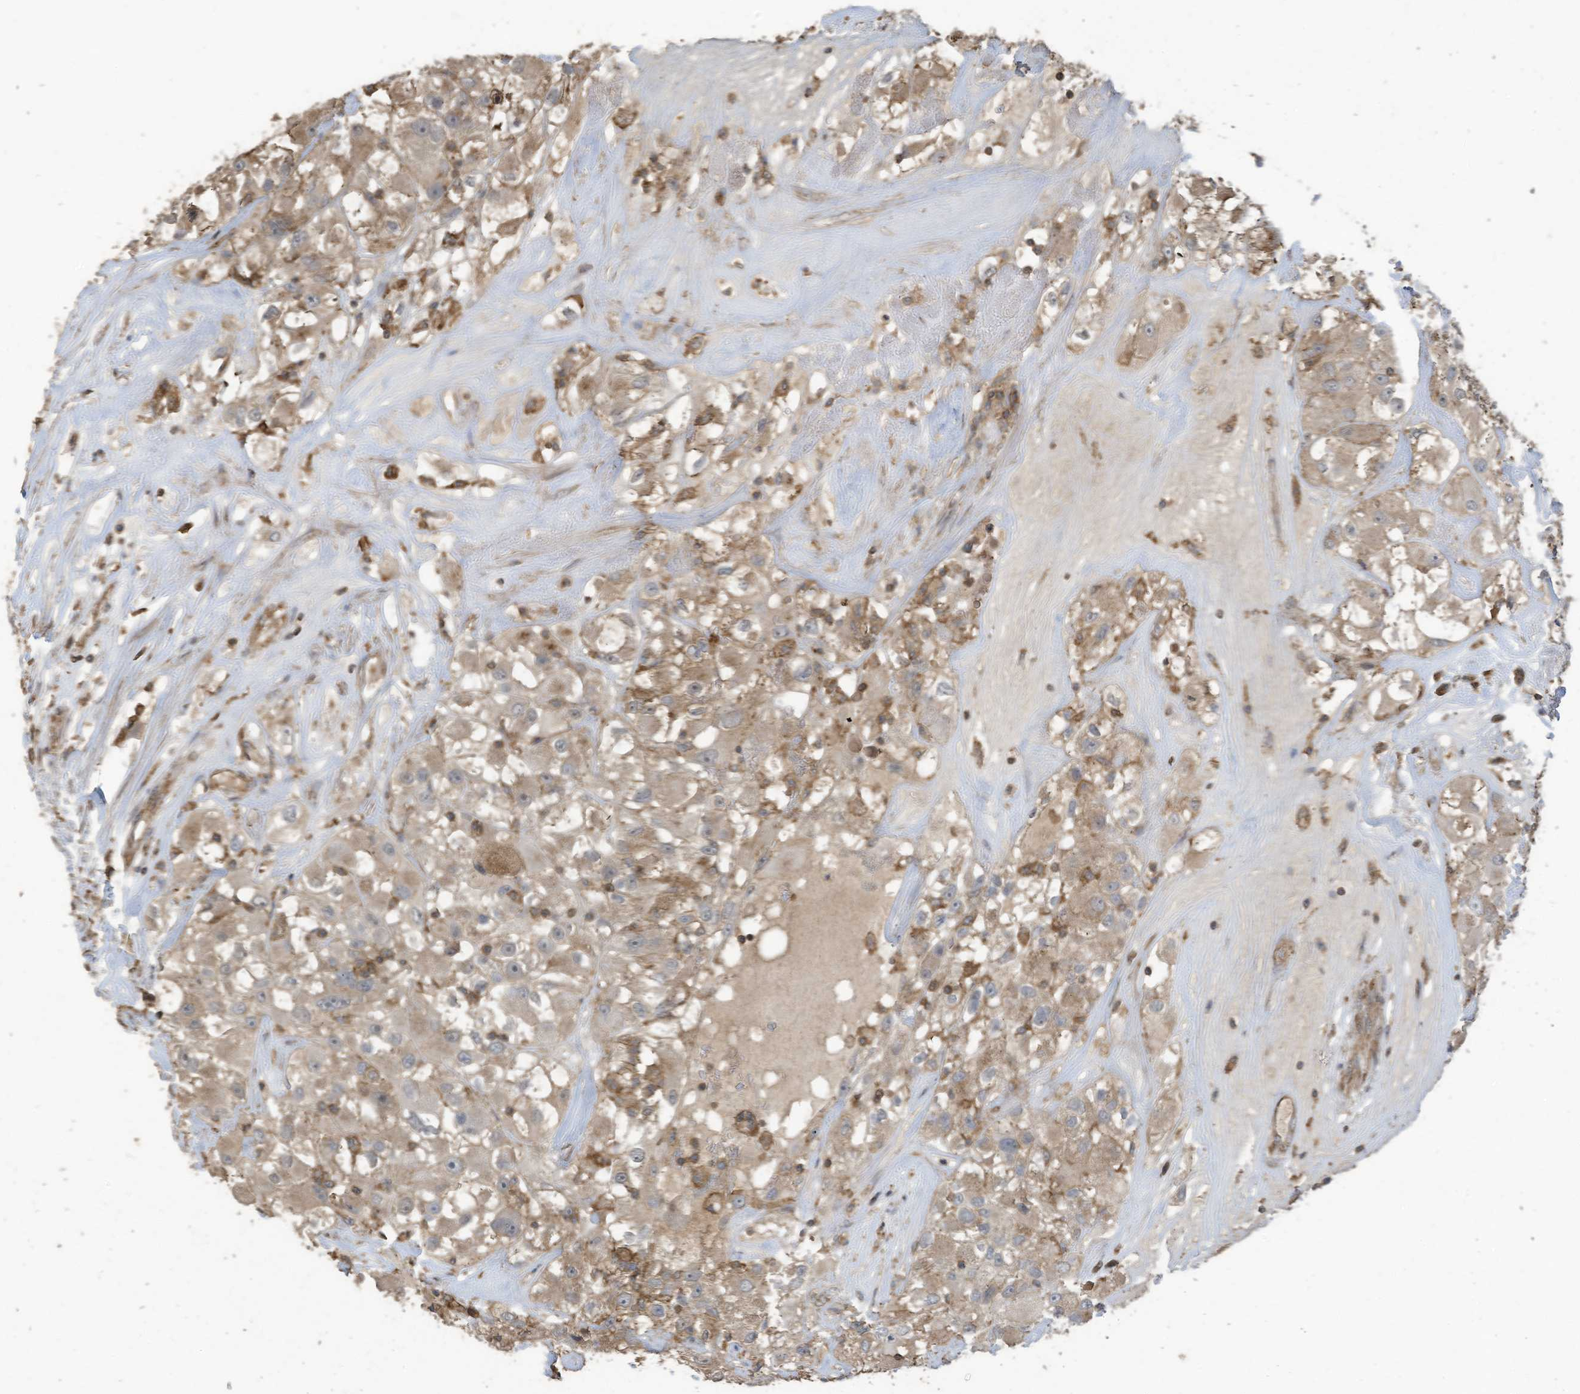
{"staining": {"intensity": "weak", "quantity": "25%-75%", "location": "cytoplasmic/membranous"}, "tissue": "renal cancer", "cell_type": "Tumor cells", "image_type": "cancer", "snomed": [{"axis": "morphology", "description": "Adenocarcinoma, NOS"}, {"axis": "topography", "description": "Kidney"}], "caption": "A high-resolution photomicrograph shows immunohistochemistry (IHC) staining of renal adenocarcinoma, which demonstrates weak cytoplasmic/membranous staining in about 25%-75% of tumor cells. Immunohistochemistry (ihc) stains the protein of interest in brown and the nuclei are stained blue.", "gene": "COX10", "patient": {"sex": "female", "age": 52}}